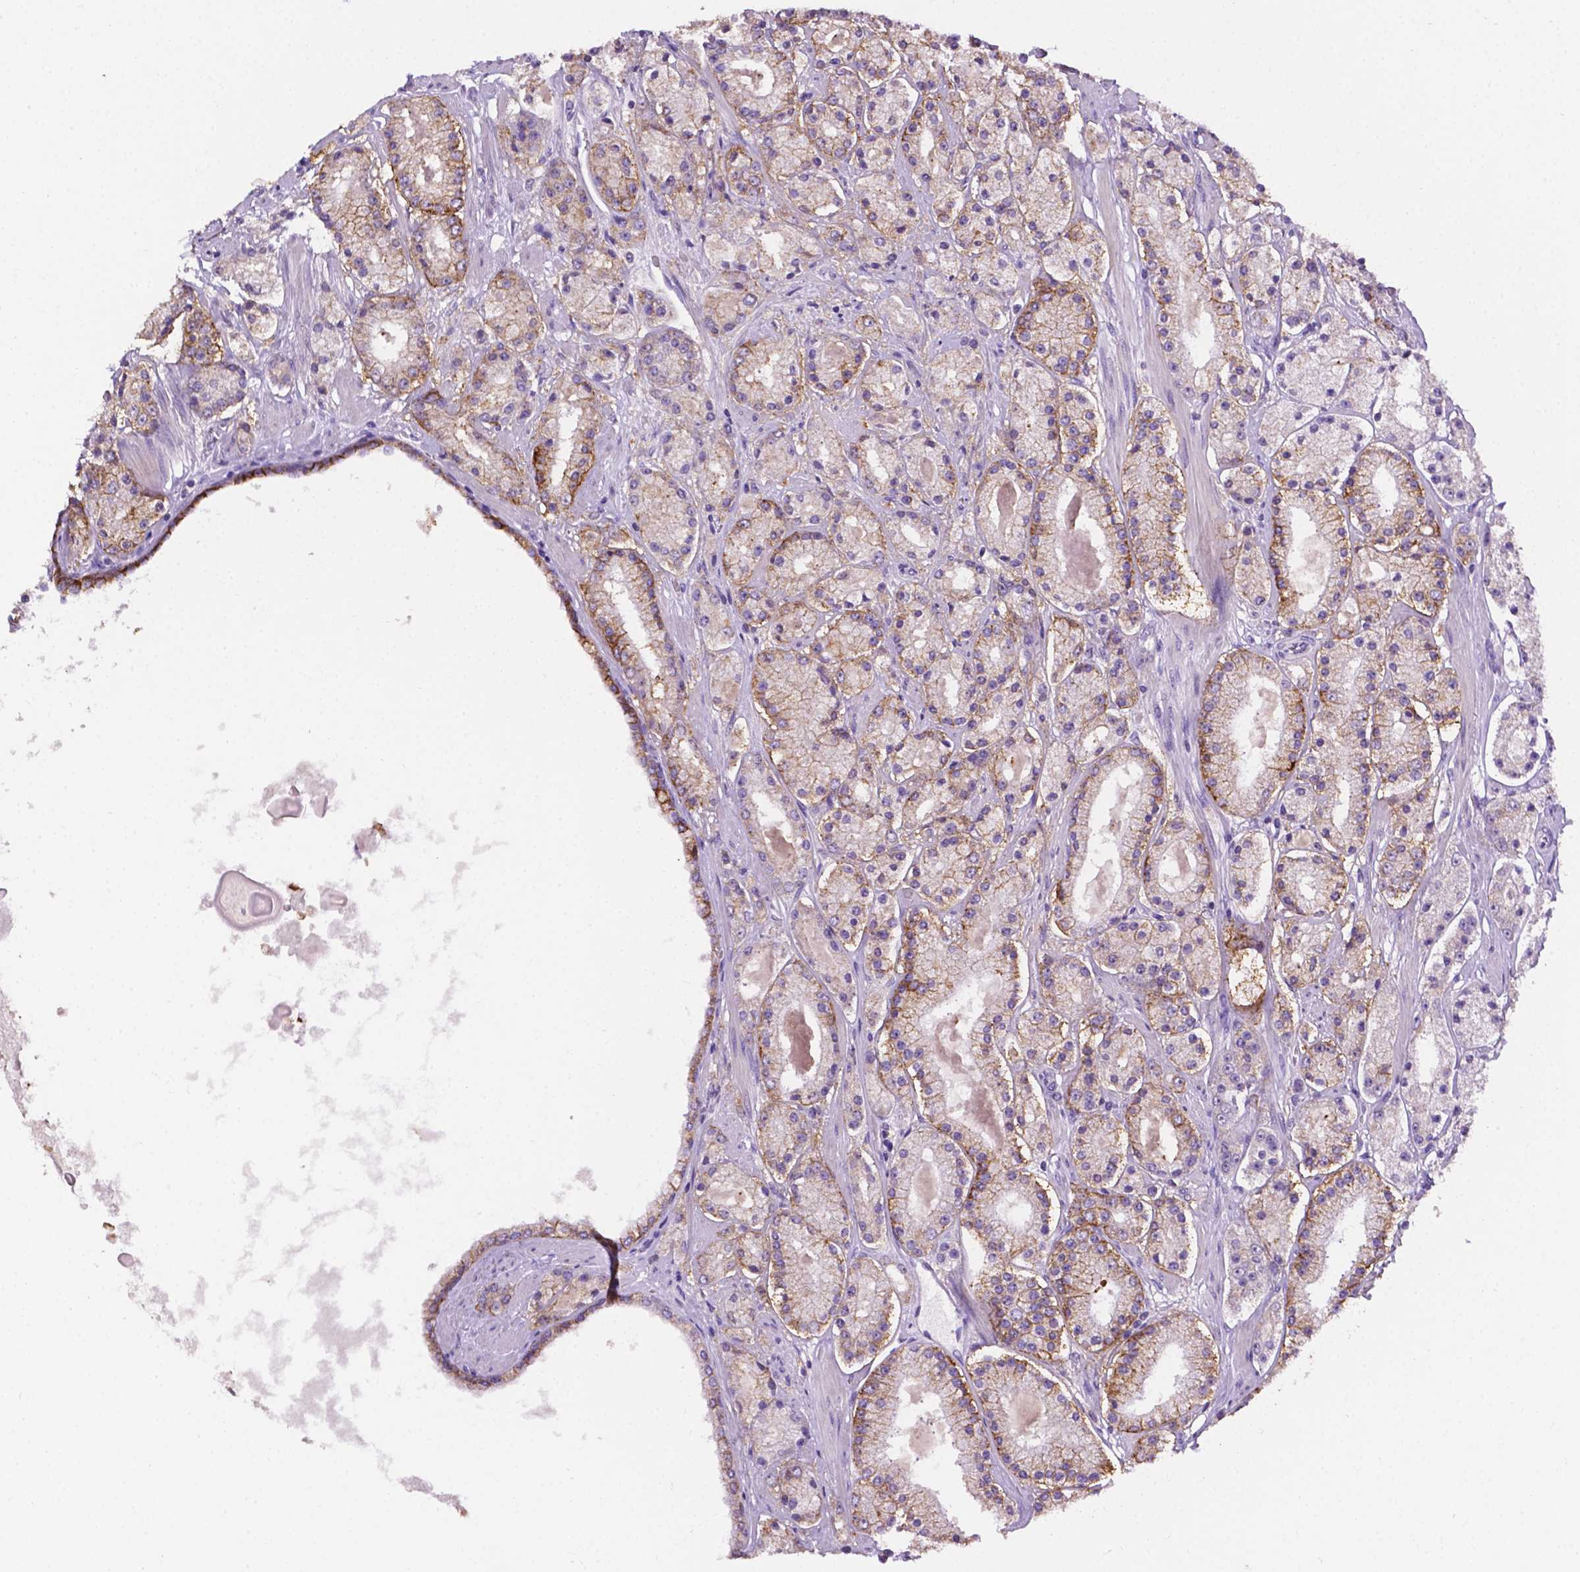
{"staining": {"intensity": "moderate", "quantity": "<25%", "location": "cytoplasmic/membranous"}, "tissue": "prostate cancer", "cell_type": "Tumor cells", "image_type": "cancer", "snomed": [{"axis": "morphology", "description": "Adenocarcinoma, High grade"}, {"axis": "topography", "description": "Prostate"}], "caption": "Immunohistochemistry (IHC) of human prostate high-grade adenocarcinoma exhibits low levels of moderate cytoplasmic/membranous positivity in about <25% of tumor cells.", "gene": "TACSTD2", "patient": {"sex": "male", "age": 67}}